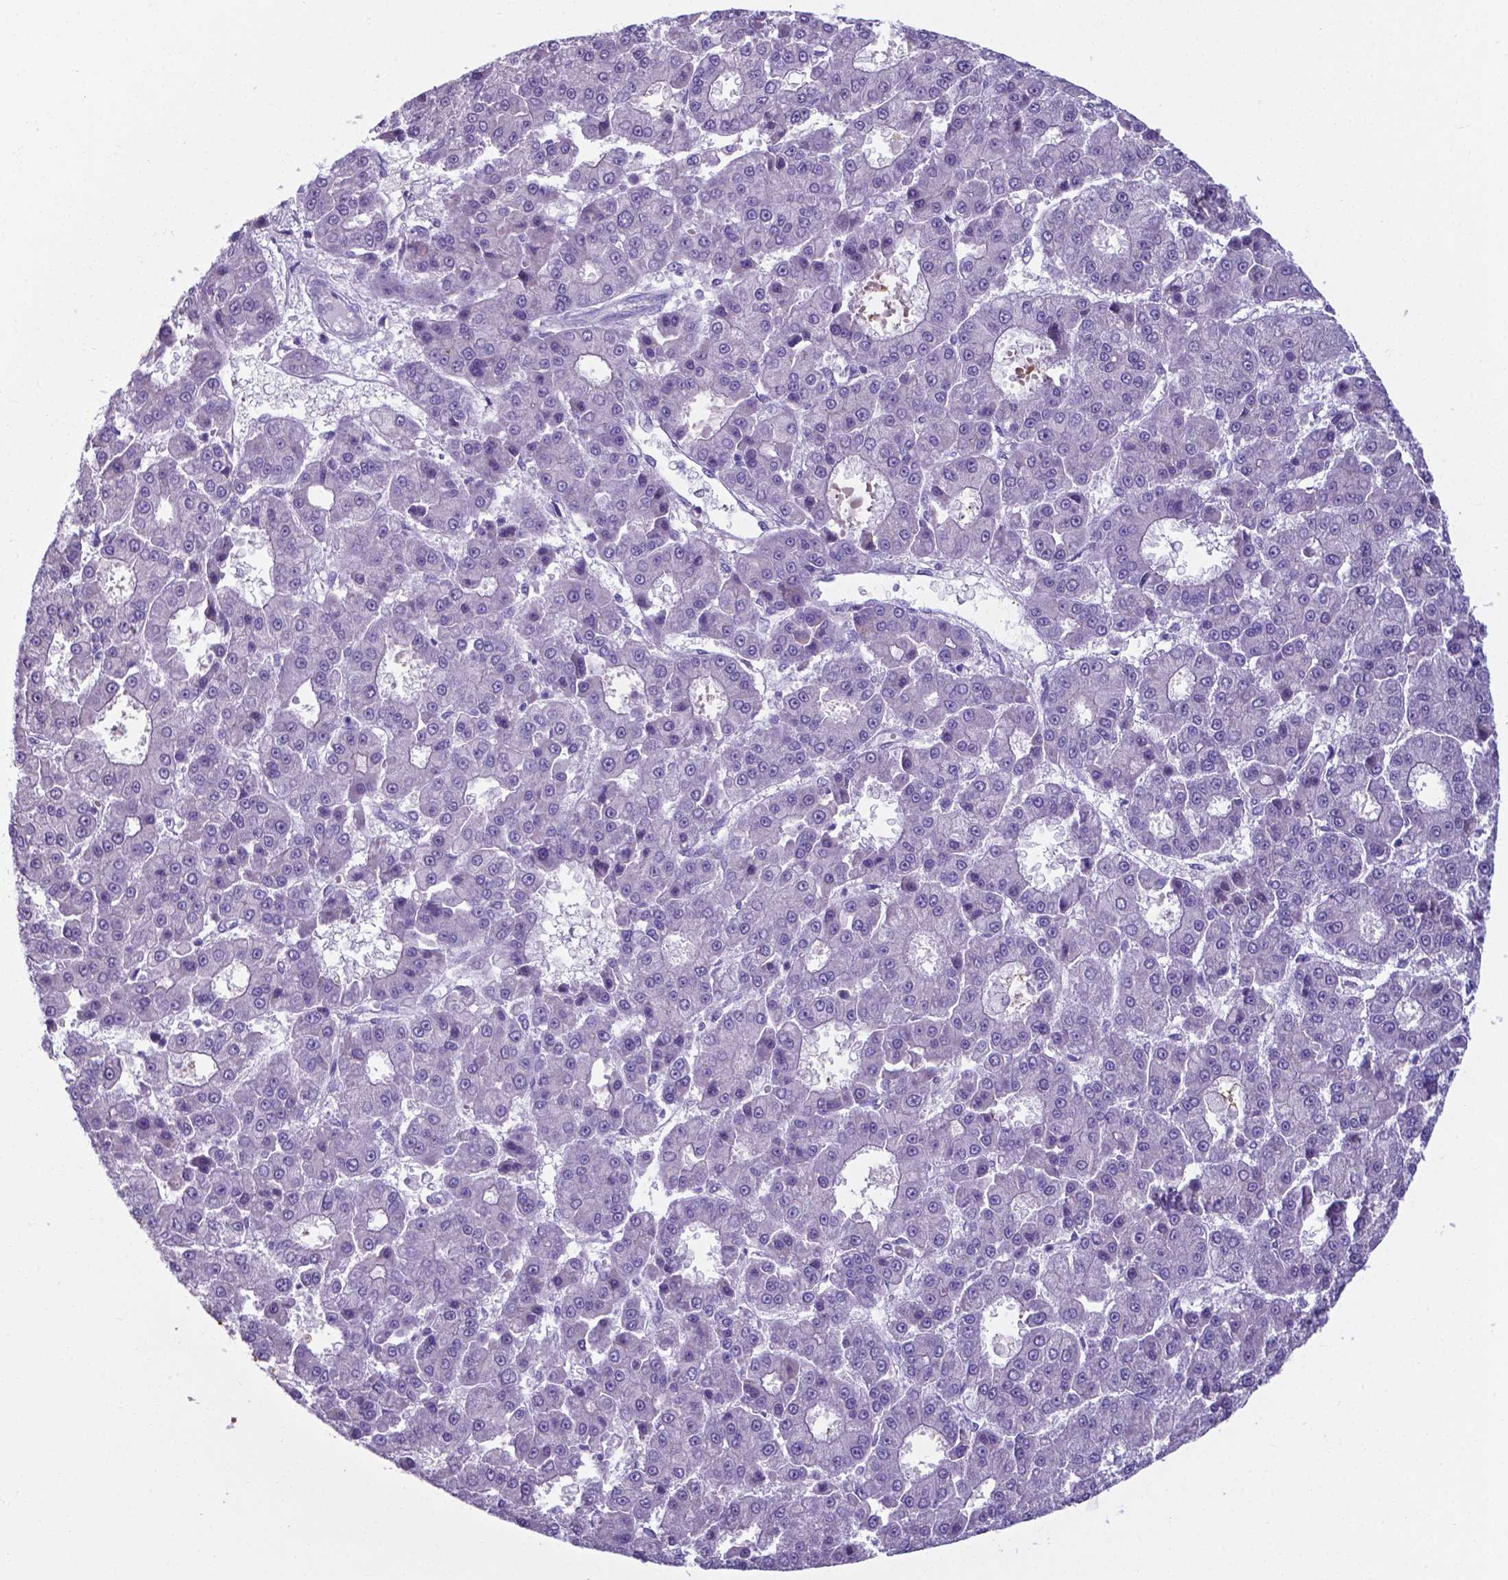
{"staining": {"intensity": "negative", "quantity": "none", "location": "none"}, "tissue": "liver cancer", "cell_type": "Tumor cells", "image_type": "cancer", "snomed": [{"axis": "morphology", "description": "Carcinoma, Hepatocellular, NOS"}, {"axis": "topography", "description": "Liver"}], "caption": "High power microscopy histopathology image of an immunohistochemistry (IHC) histopathology image of liver hepatocellular carcinoma, revealing no significant expression in tumor cells.", "gene": "AP5B1", "patient": {"sex": "male", "age": 70}}